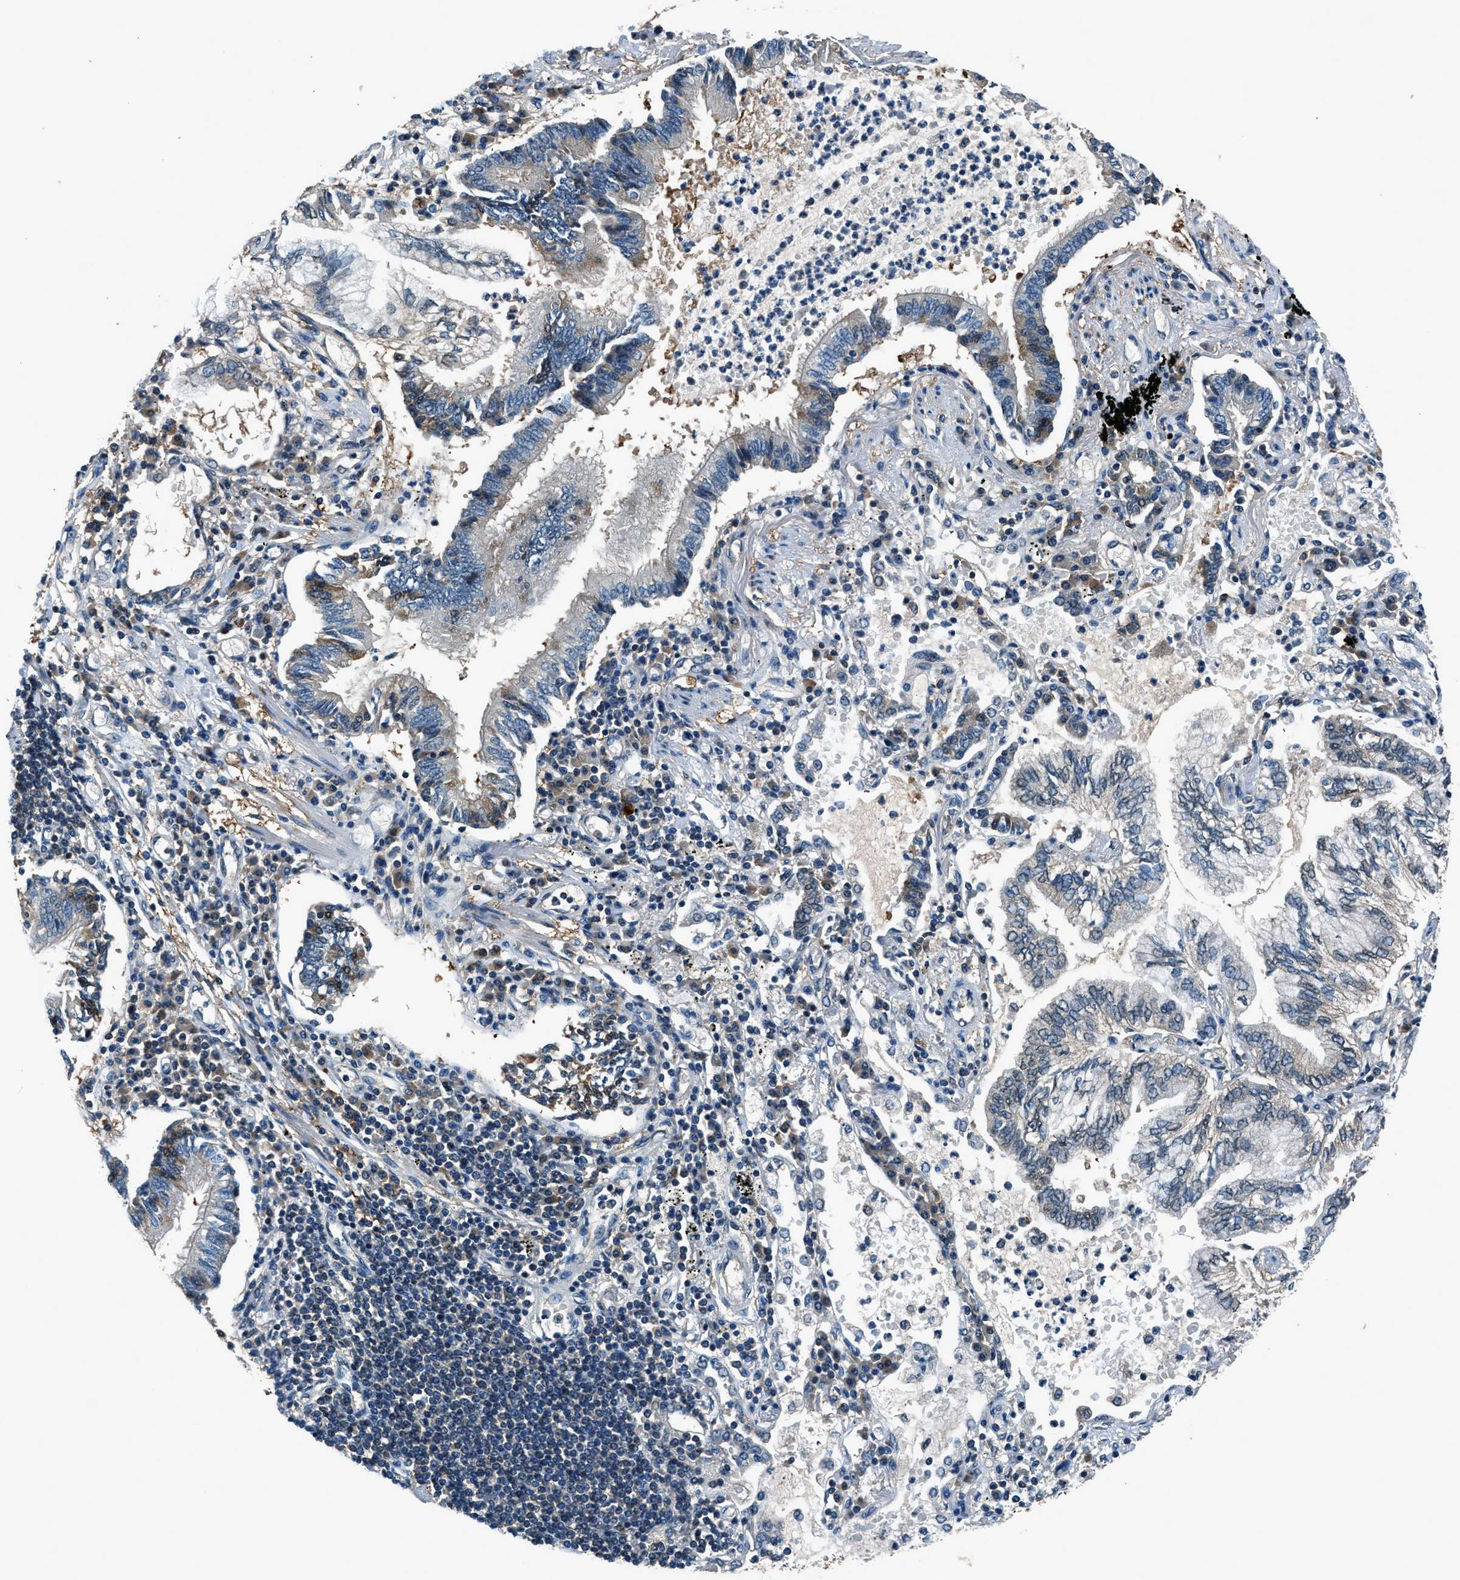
{"staining": {"intensity": "weak", "quantity": "<25%", "location": "cytoplasmic/membranous"}, "tissue": "lung cancer", "cell_type": "Tumor cells", "image_type": "cancer", "snomed": [{"axis": "morphology", "description": "Normal tissue, NOS"}, {"axis": "morphology", "description": "Adenocarcinoma, NOS"}, {"axis": "topography", "description": "Bronchus"}, {"axis": "topography", "description": "Lung"}], "caption": "DAB immunohistochemical staining of lung cancer (adenocarcinoma) exhibits no significant expression in tumor cells. The staining is performed using DAB (3,3'-diaminobenzidine) brown chromogen with nuclei counter-stained in using hematoxylin.", "gene": "ARFGAP2", "patient": {"sex": "female", "age": 70}}